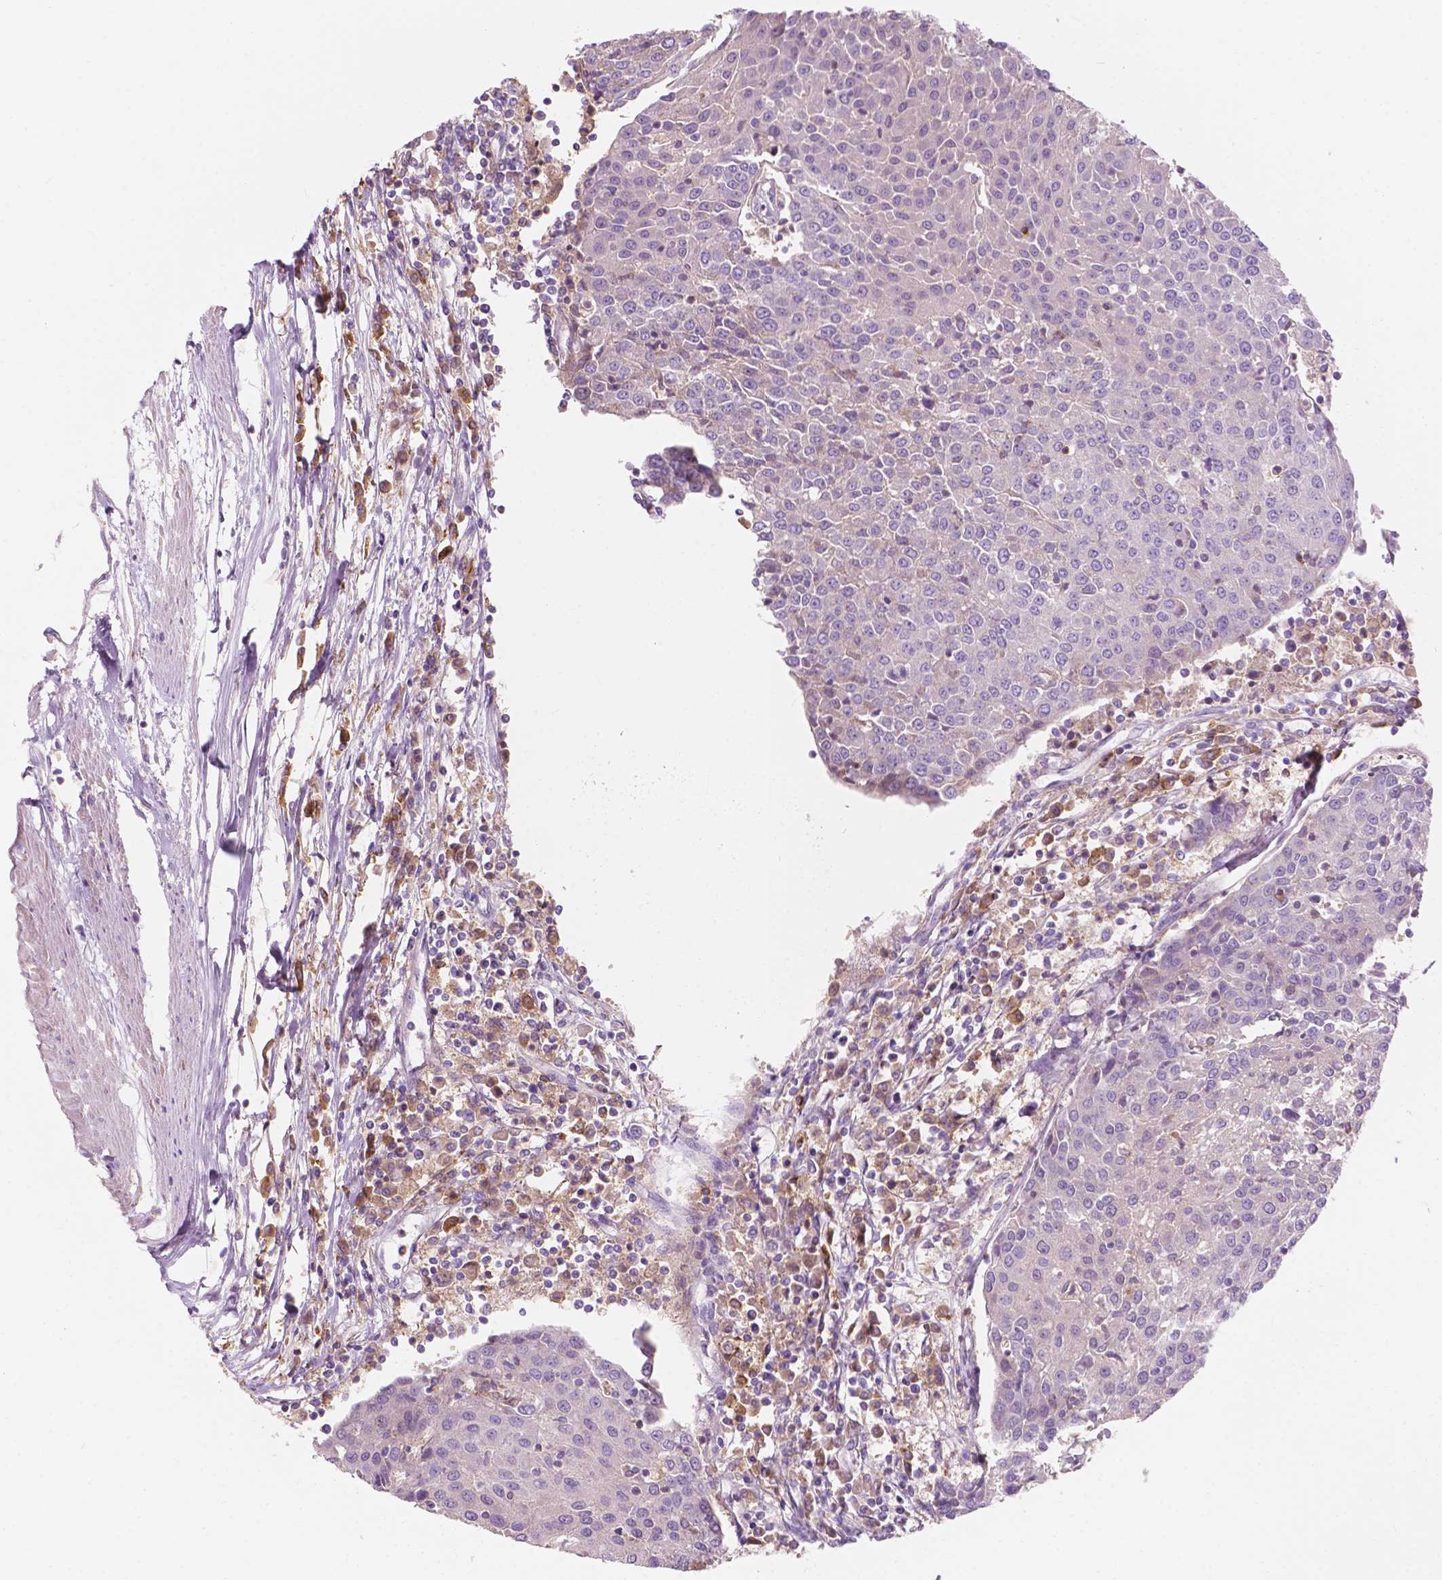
{"staining": {"intensity": "negative", "quantity": "none", "location": "none"}, "tissue": "urothelial cancer", "cell_type": "Tumor cells", "image_type": "cancer", "snomed": [{"axis": "morphology", "description": "Urothelial carcinoma, High grade"}, {"axis": "topography", "description": "Urinary bladder"}], "caption": "IHC micrograph of neoplastic tissue: high-grade urothelial carcinoma stained with DAB (3,3'-diaminobenzidine) exhibits no significant protein positivity in tumor cells.", "gene": "SEMA4A", "patient": {"sex": "female", "age": 85}}